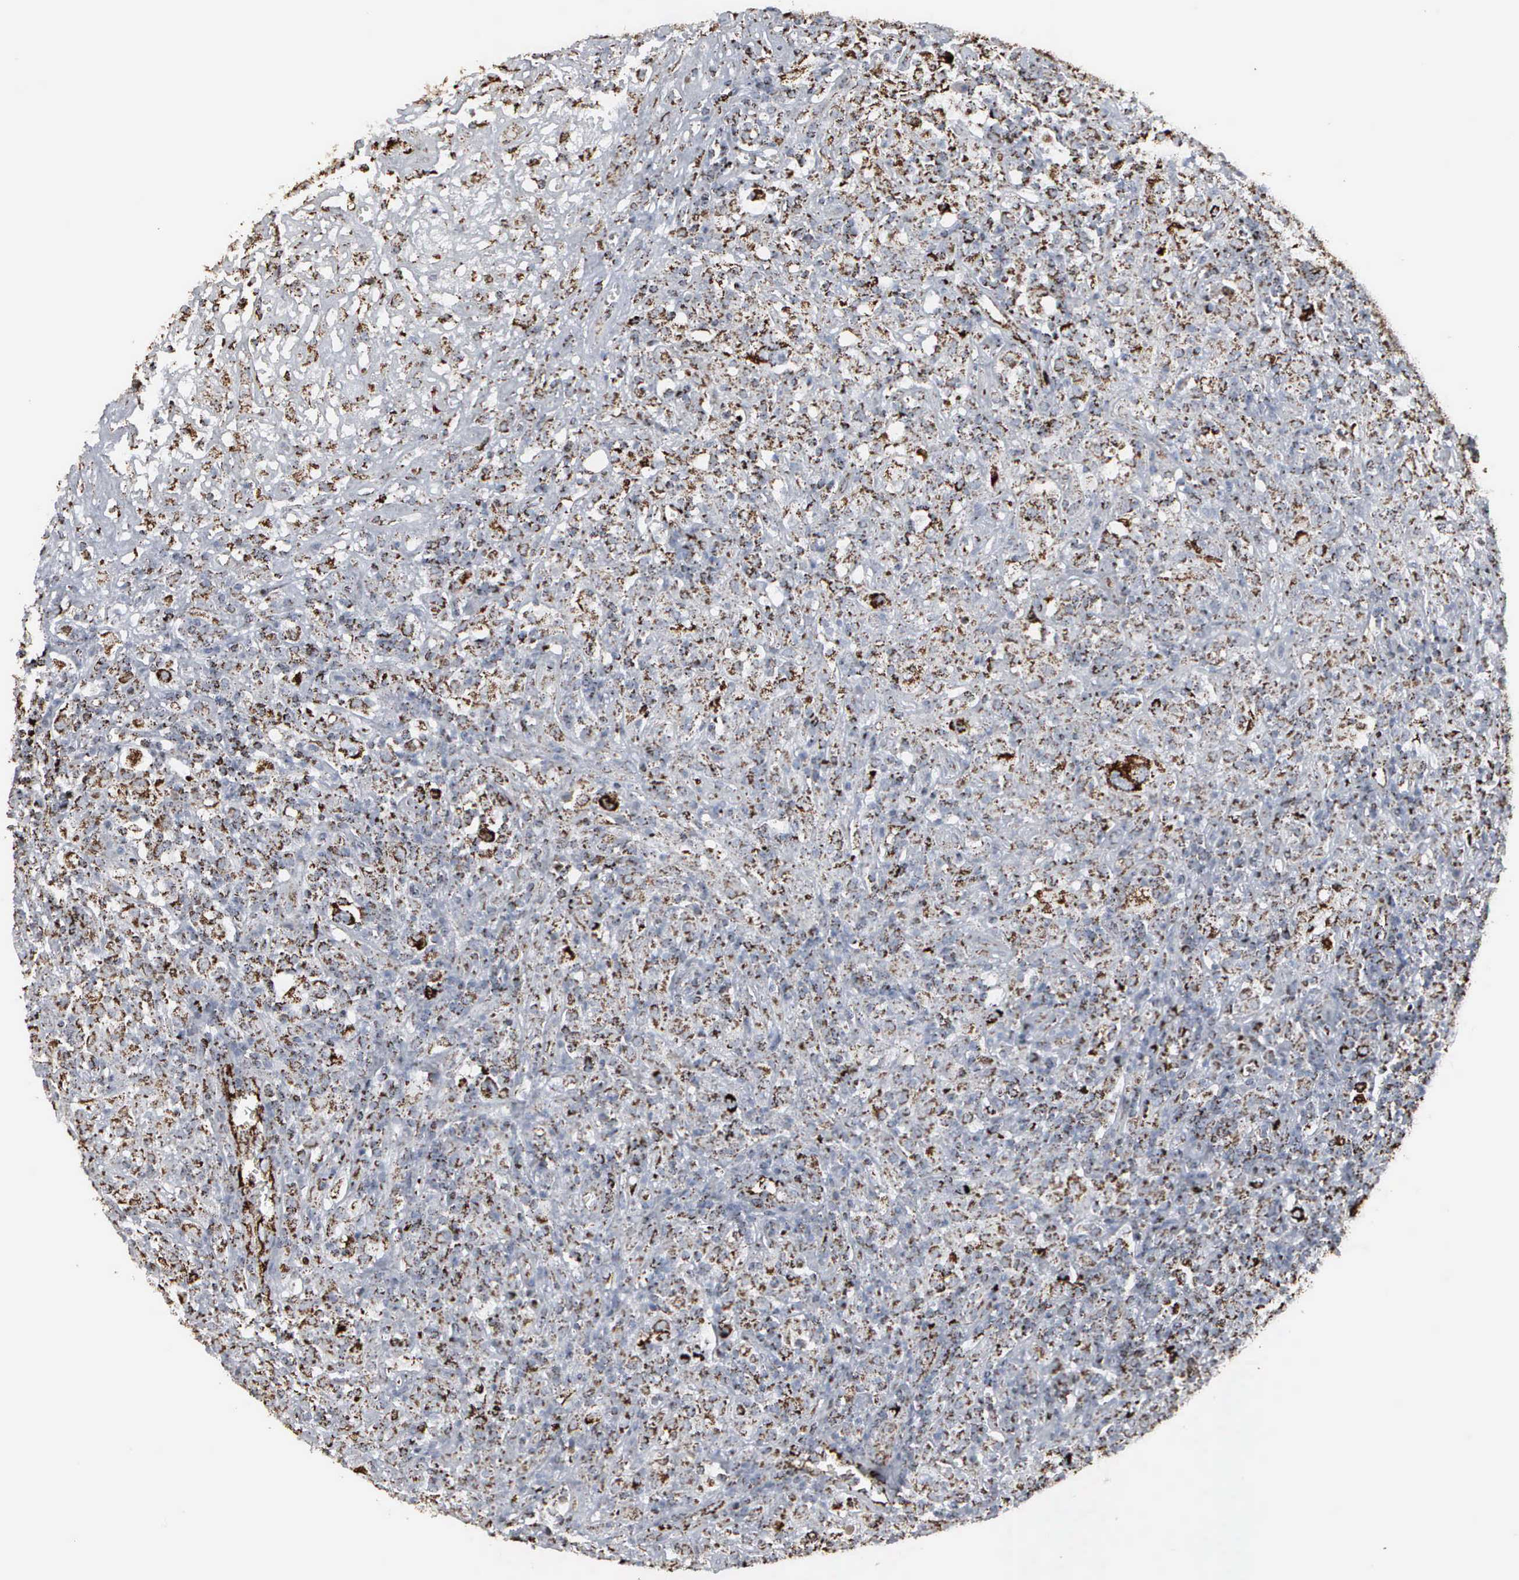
{"staining": {"intensity": "strong", "quantity": "25%-75%", "location": "cytoplasmic/membranous"}, "tissue": "lymphoma", "cell_type": "Tumor cells", "image_type": "cancer", "snomed": [{"axis": "morphology", "description": "Hodgkin's disease, NOS"}, {"axis": "topography", "description": "Lymph node"}], "caption": "Strong cytoplasmic/membranous protein expression is present in about 25%-75% of tumor cells in lymphoma.", "gene": "HSPA9", "patient": {"sex": "male", "age": 46}}